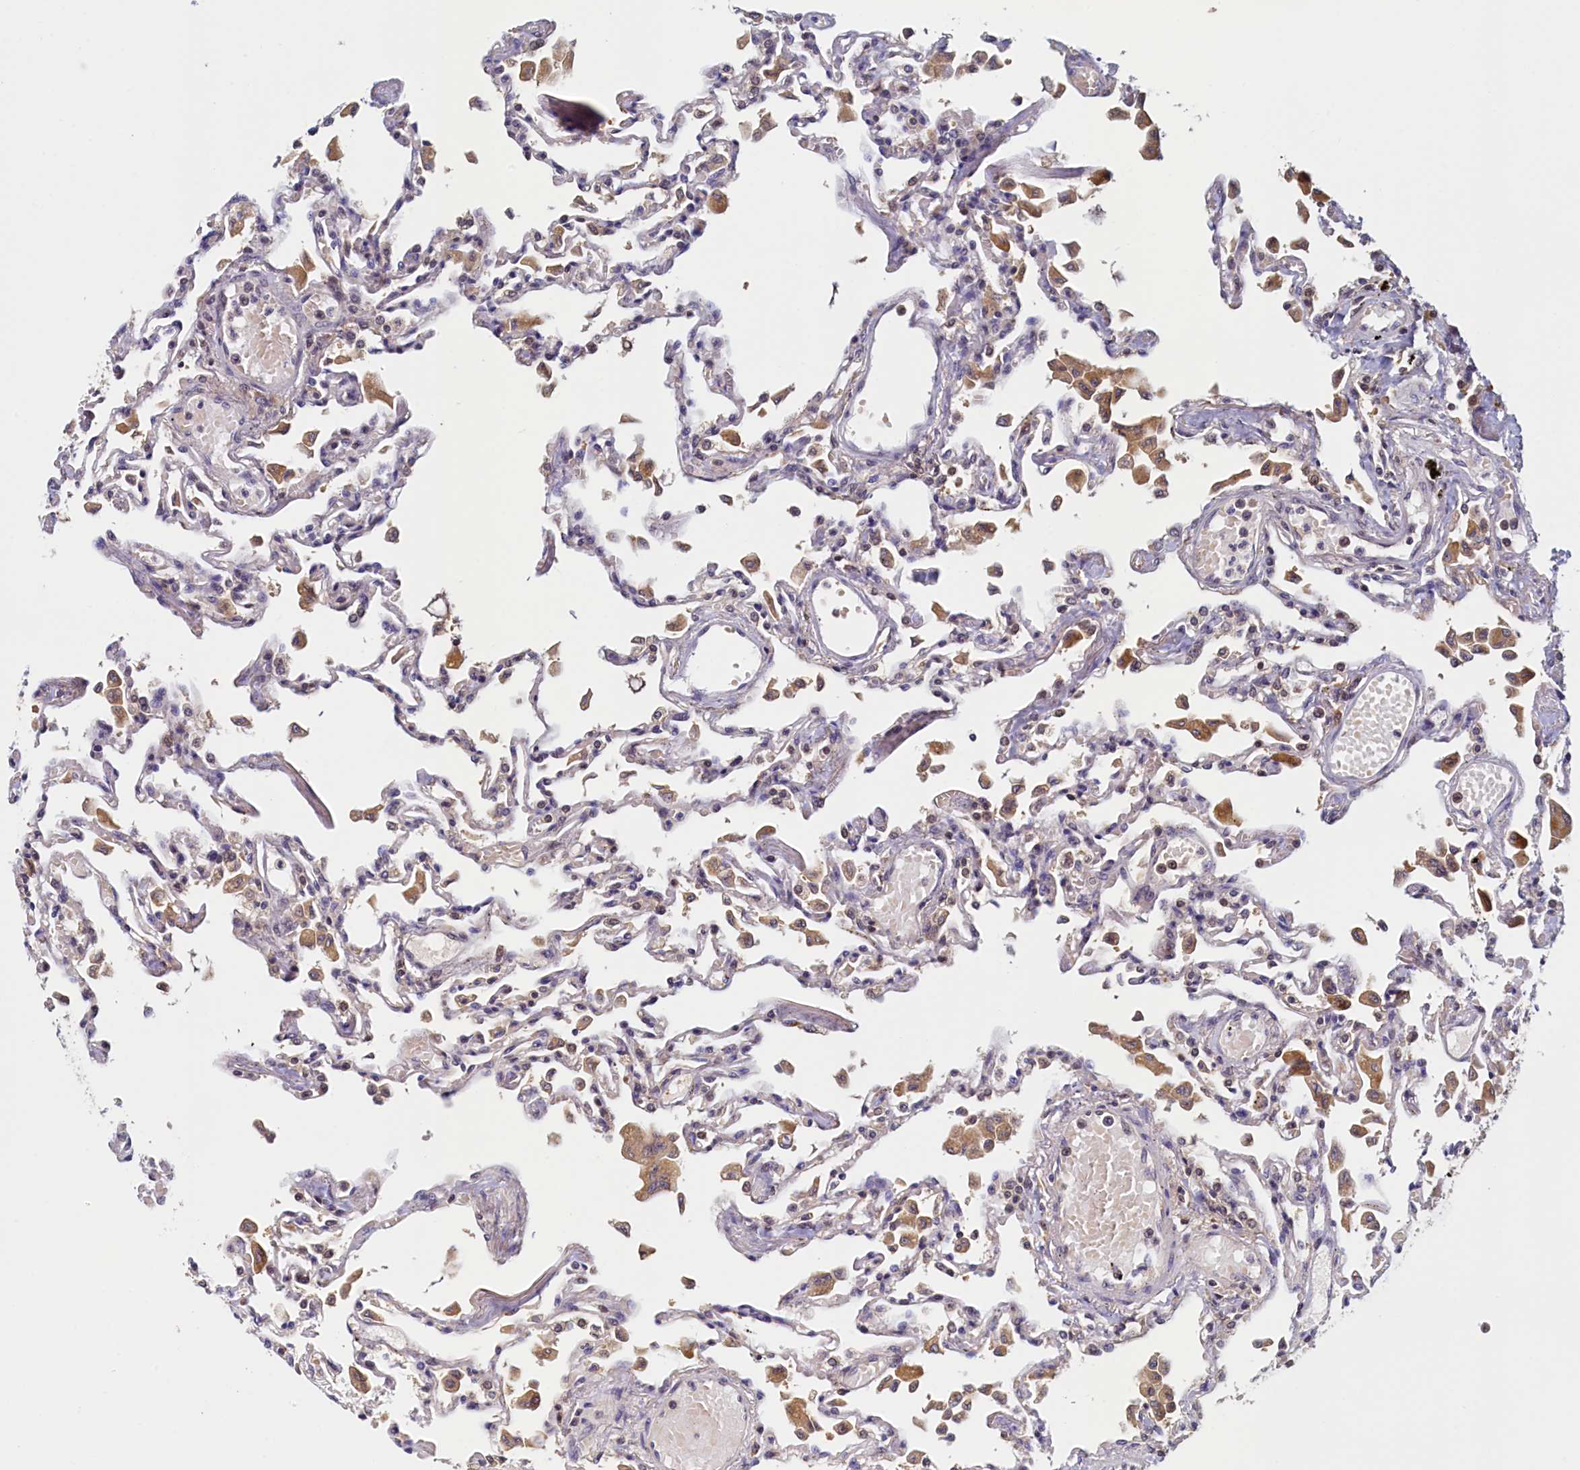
{"staining": {"intensity": "negative", "quantity": "none", "location": "none"}, "tissue": "lung", "cell_type": "Alveolar cells", "image_type": "normal", "snomed": [{"axis": "morphology", "description": "Normal tissue, NOS"}, {"axis": "topography", "description": "Bronchus"}, {"axis": "topography", "description": "Lung"}], "caption": "Image shows no protein expression in alveolar cells of benign lung.", "gene": "PAAF1", "patient": {"sex": "female", "age": 49}}